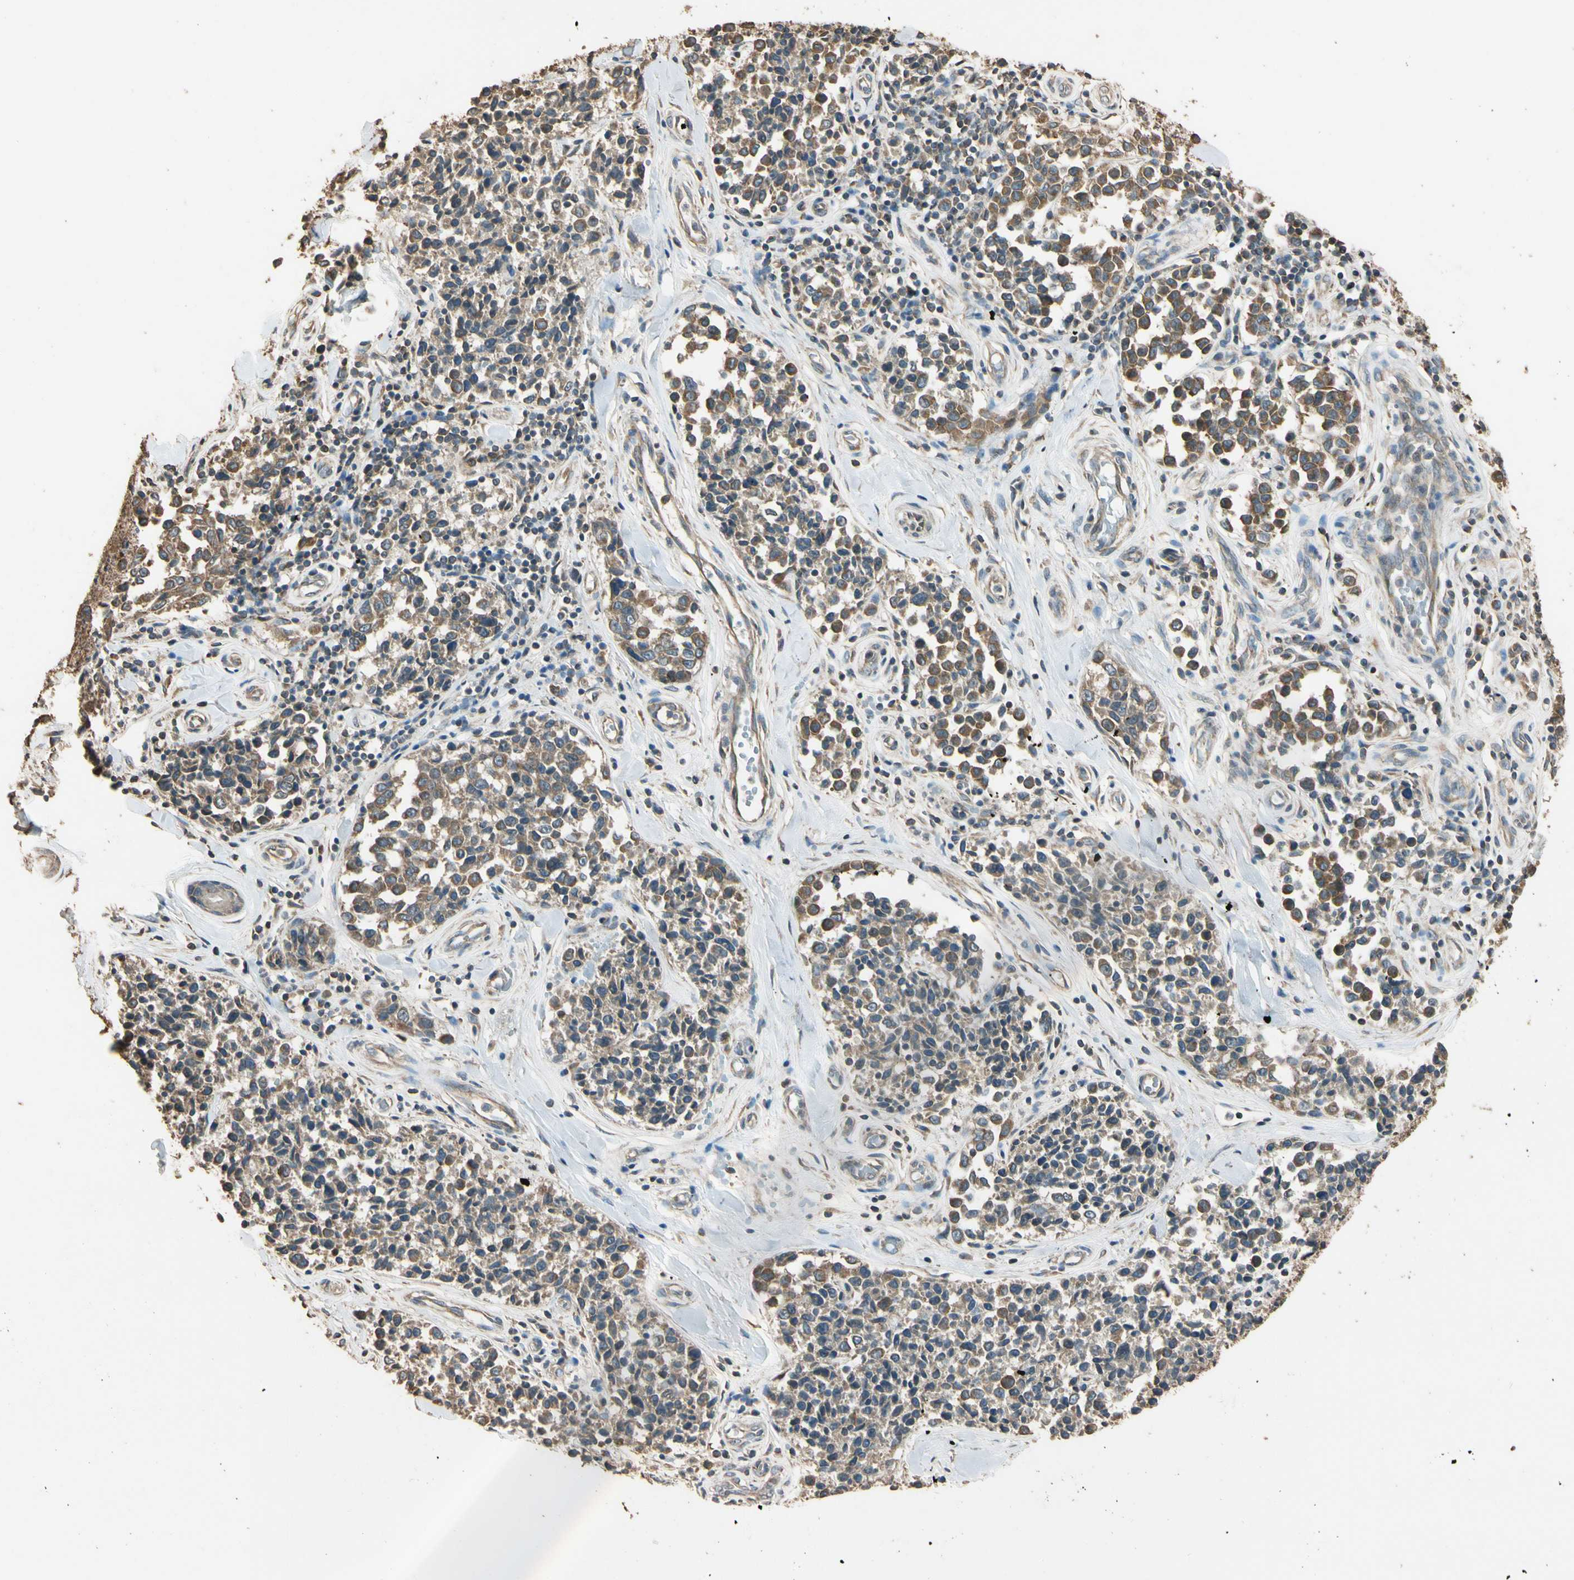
{"staining": {"intensity": "moderate", "quantity": ">75%", "location": "cytoplasmic/membranous"}, "tissue": "melanoma", "cell_type": "Tumor cells", "image_type": "cancer", "snomed": [{"axis": "morphology", "description": "Malignant melanoma, NOS"}, {"axis": "topography", "description": "Skin"}], "caption": "IHC of melanoma demonstrates medium levels of moderate cytoplasmic/membranous staining in approximately >75% of tumor cells. (Brightfield microscopy of DAB IHC at high magnification).", "gene": "STX18", "patient": {"sex": "female", "age": 64}}